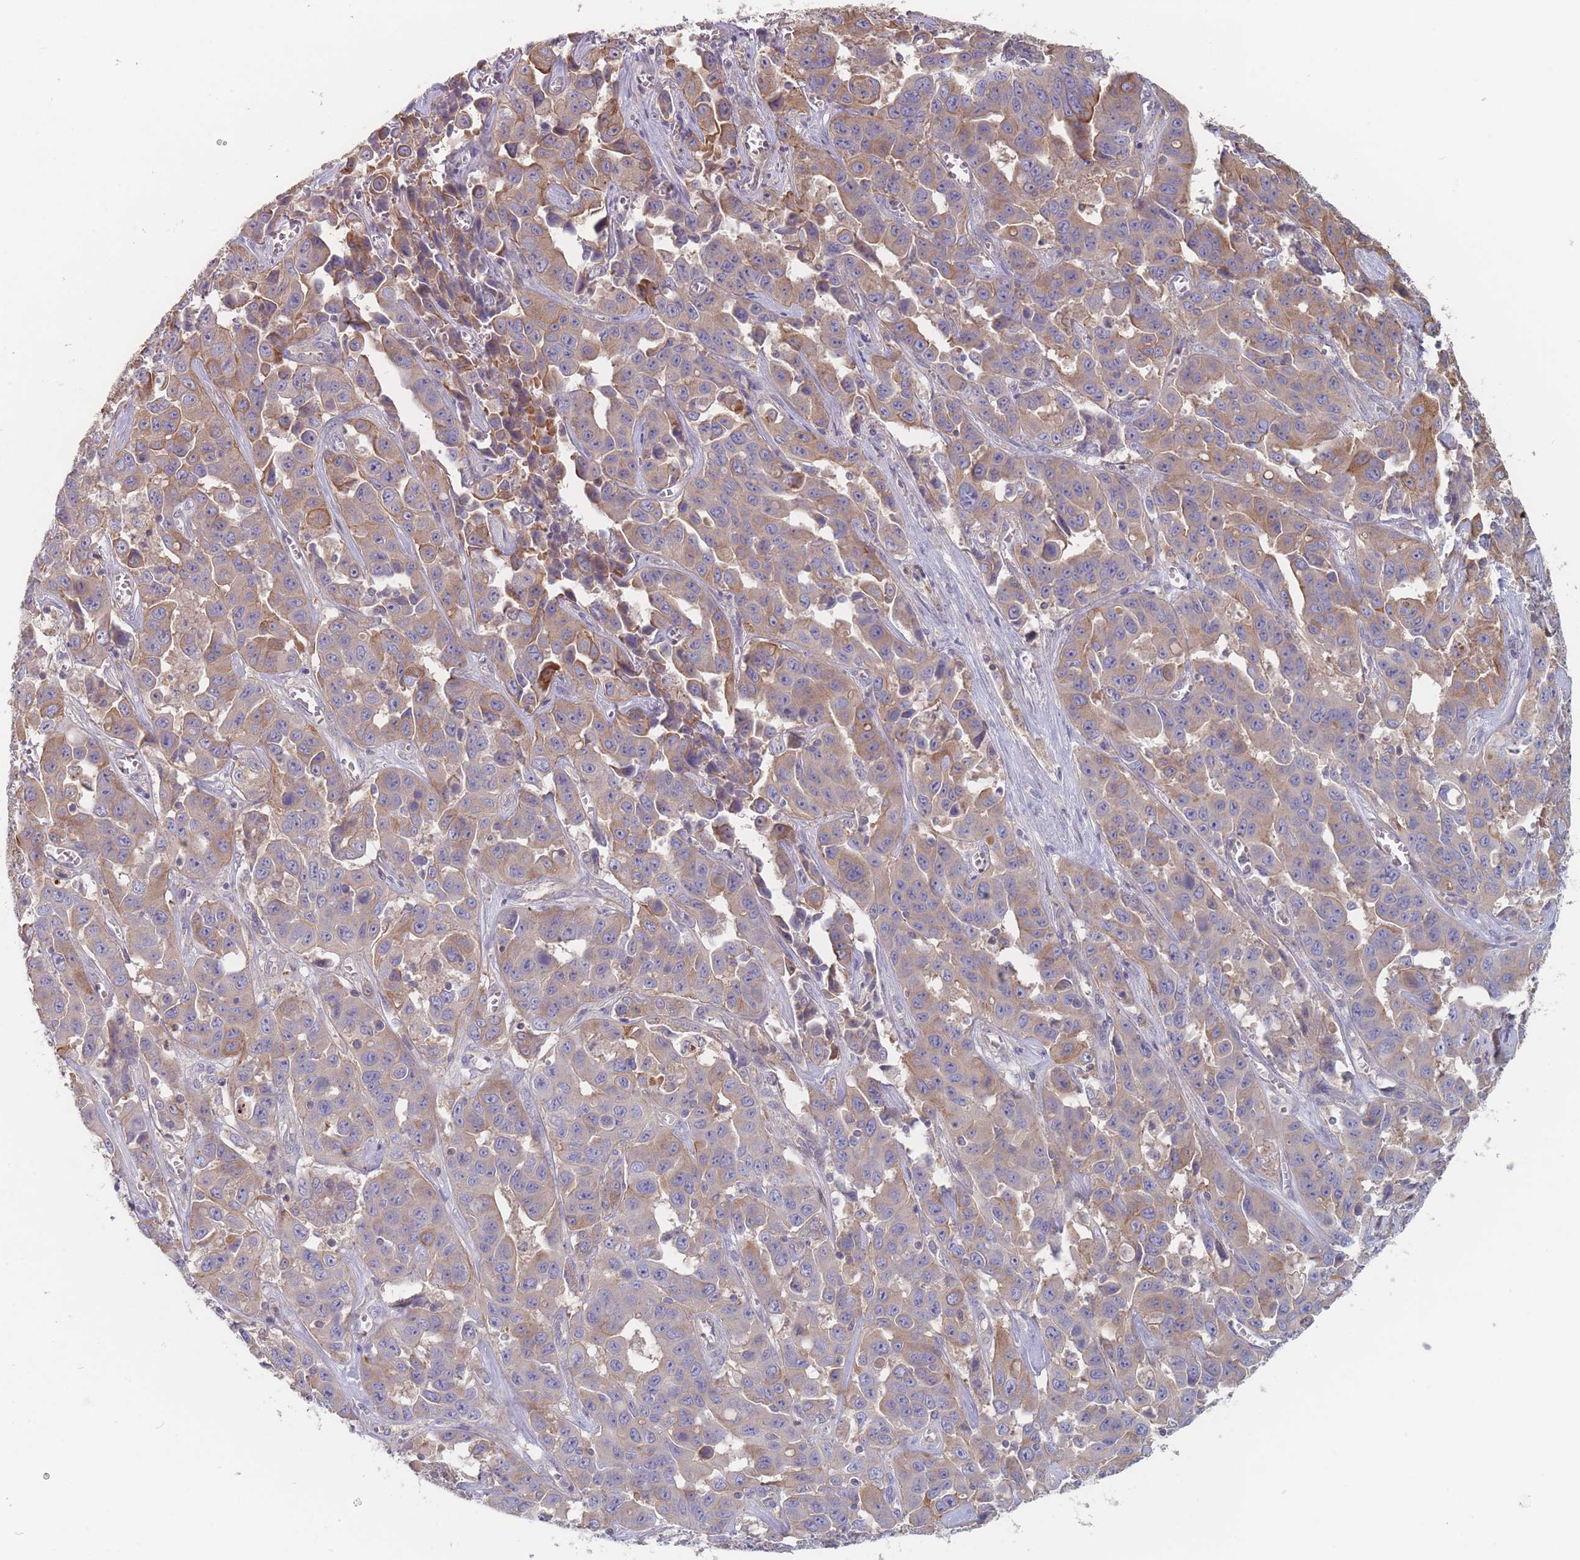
{"staining": {"intensity": "moderate", "quantity": "25%-75%", "location": "cytoplasmic/membranous"}, "tissue": "liver cancer", "cell_type": "Tumor cells", "image_type": "cancer", "snomed": [{"axis": "morphology", "description": "Cholangiocarcinoma"}, {"axis": "topography", "description": "Liver"}], "caption": "Moderate cytoplasmic/membranous protein staining is appreciated in approximately 25%-75% of tumor cells in cholangiocarcinoma (liver). (DAB IHC, brown staining for protein, blue staining for nuclei).", "gene": "EFCC1", "patient": {"sex": "female", "age": 52}}